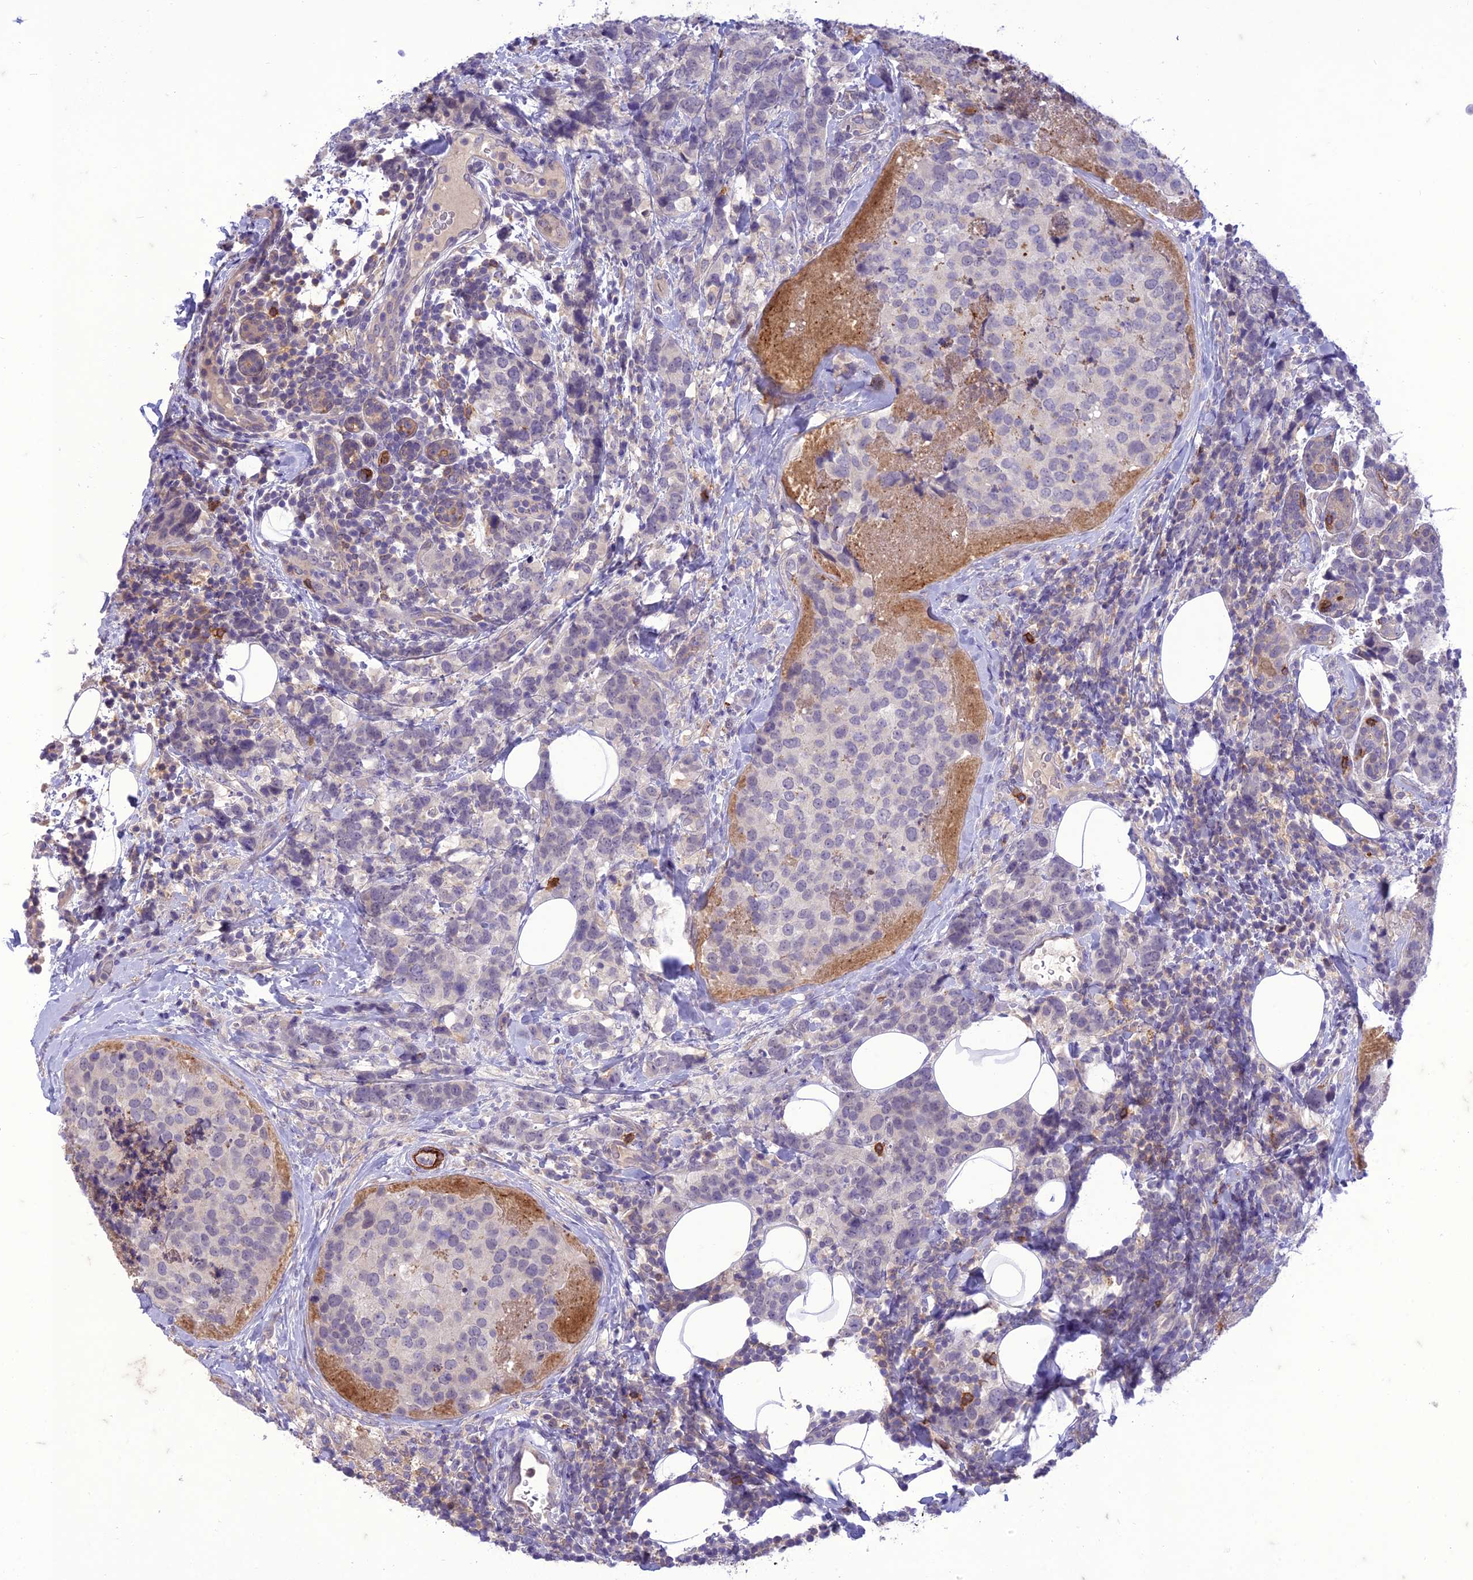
{"staining": {"intensity": "negative", "quantity": "none", "location": "none"}, "tissue": "breast cancer", "cell_type": "Tumor cells", "image_type": "cancer", "snomed": [{"axis": "morphology", "description": "Lobular carcinoma"}, {"axis": "topography", "description": "Breast"}], "caption": "Lobular carcinoma (breast) was stained to show a protein in brown. There is no significant positivity in tumor cells.", "gene": "ITGAE", "patient": {"sex": "female", "age": 59}}